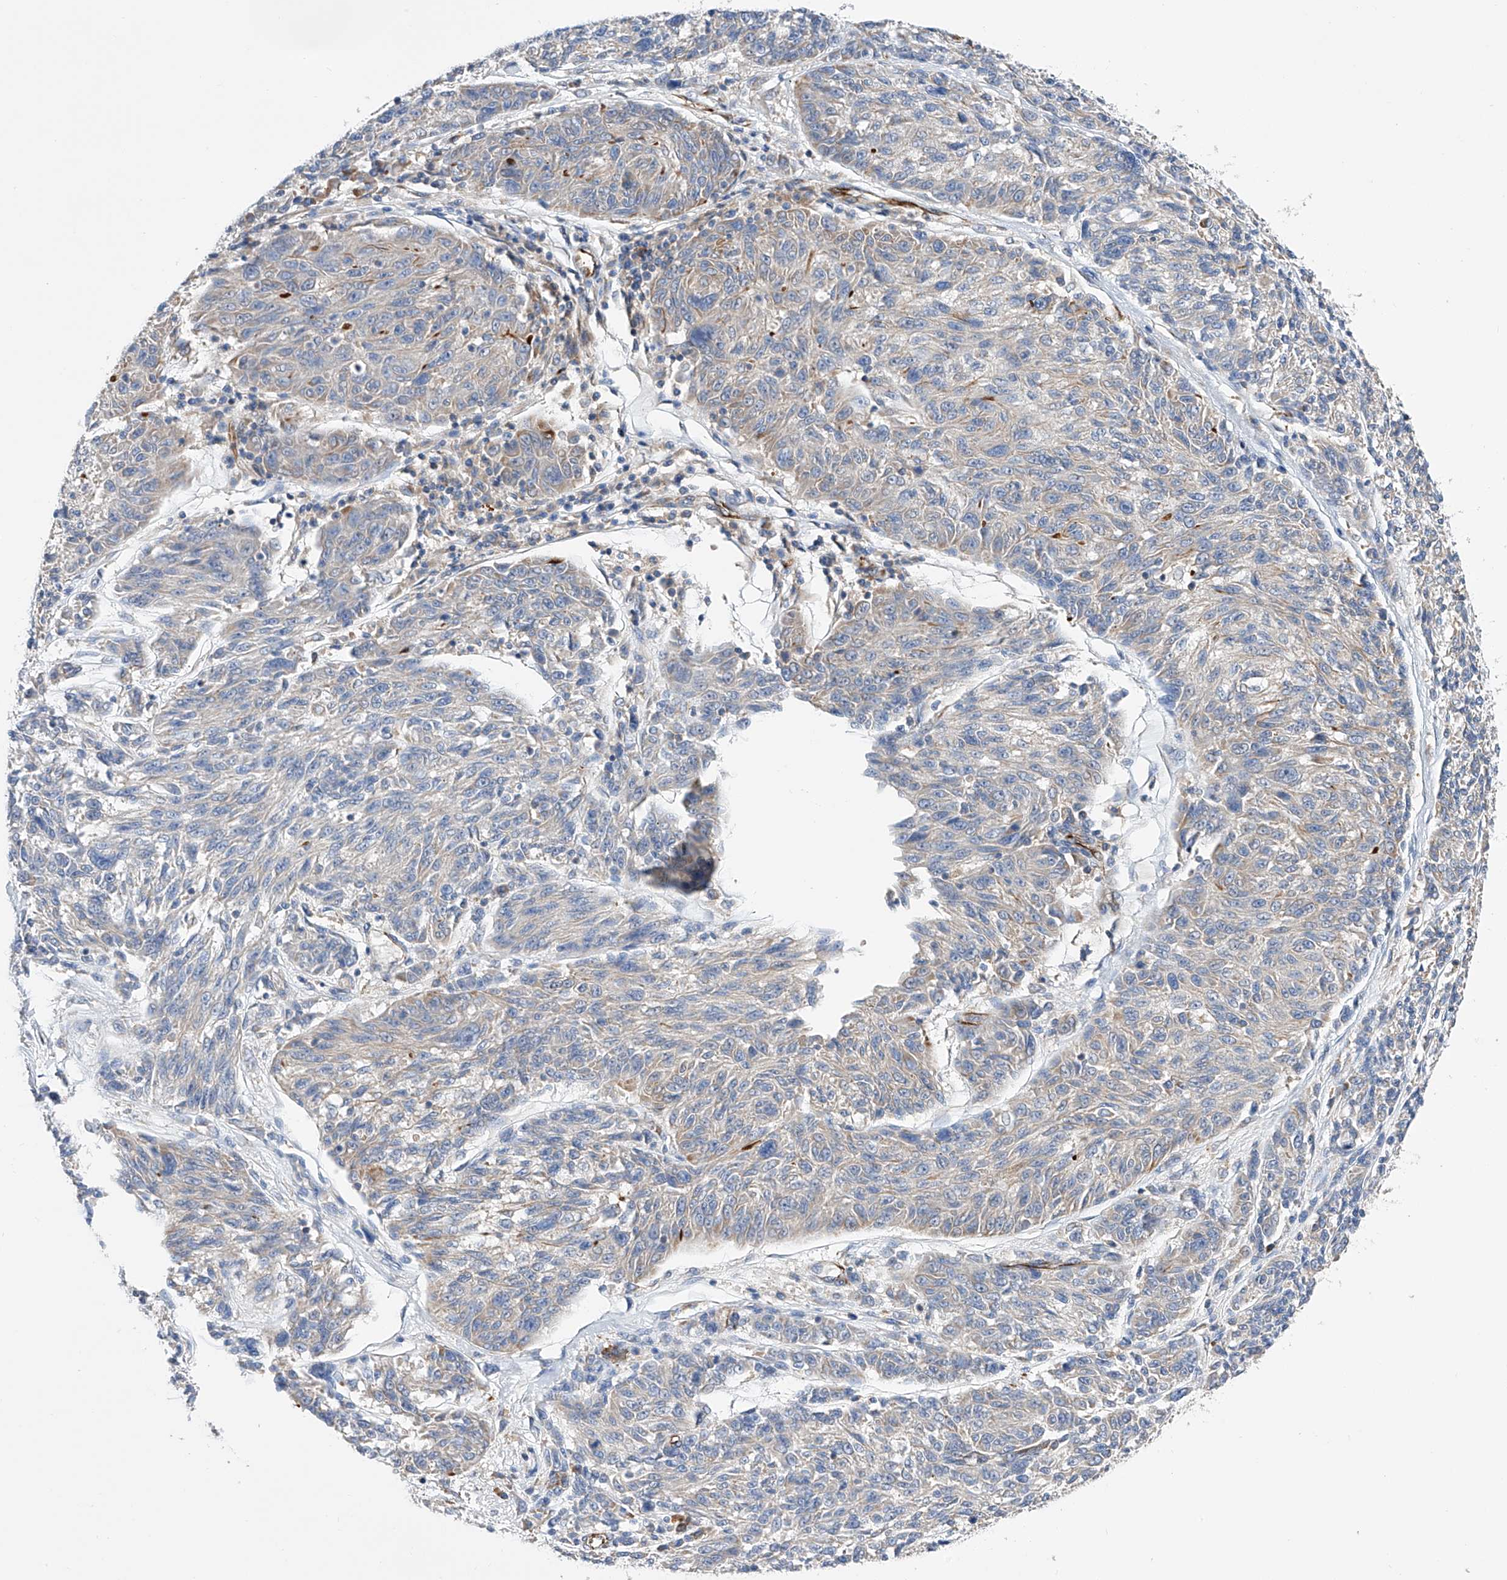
{"staining": {"intensity": "negative", "quantity": "none", "location": "none"}, "tissue": "melanoma", "cell_type": "Tumor cells", "image_type": "cancer", "snomed": [{"axis": "morphology", "description": "Malignant melanoma, NOS"}, {"axis": "topography", "description": "Skin"}], "caption": "Immunohistochemical staining of malignant melanoma displays no significant staining in tumor cells.", "gene": "NFATC4", "patient": {"sex": "male", "age": 53}}